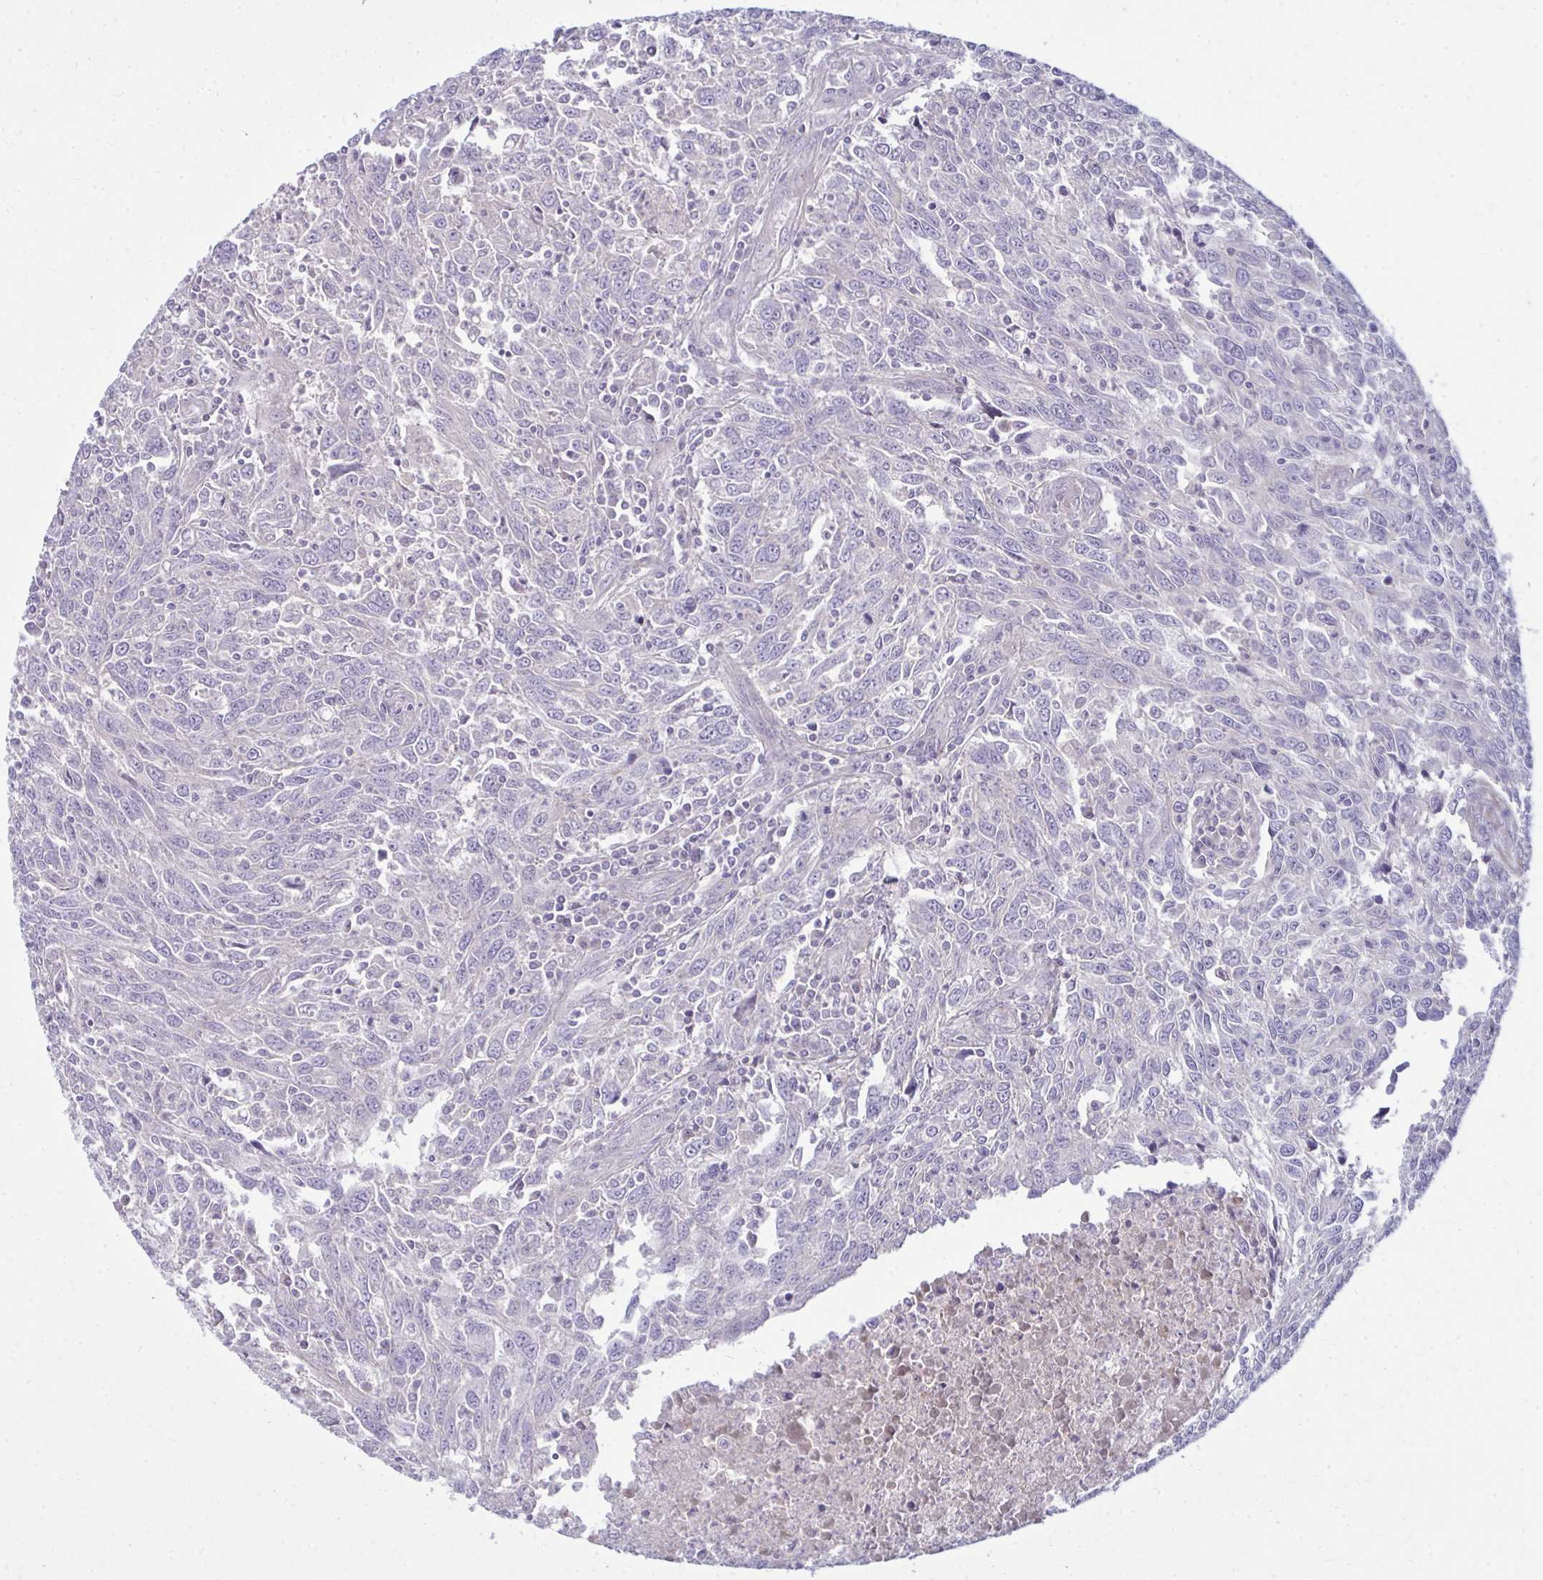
{"staining": {"intensity": "negative", "quantity": "none", "location": "none"}, "tissue": "breast cancer", "cell_type": "Tumor cells", "image_type": "cancer", "snomed": [{"axis": "morphology", "description": "Duct carcinoma"}, {"axis": "topography", "description": "Breast"}], "caption": "Breast cancer stained for a protein using immunohistochemistry (IHC) demonstrates no positivity tumor cells.", "gene": "SLC14A1", "patient": {"sex": "female", "age": 50}}